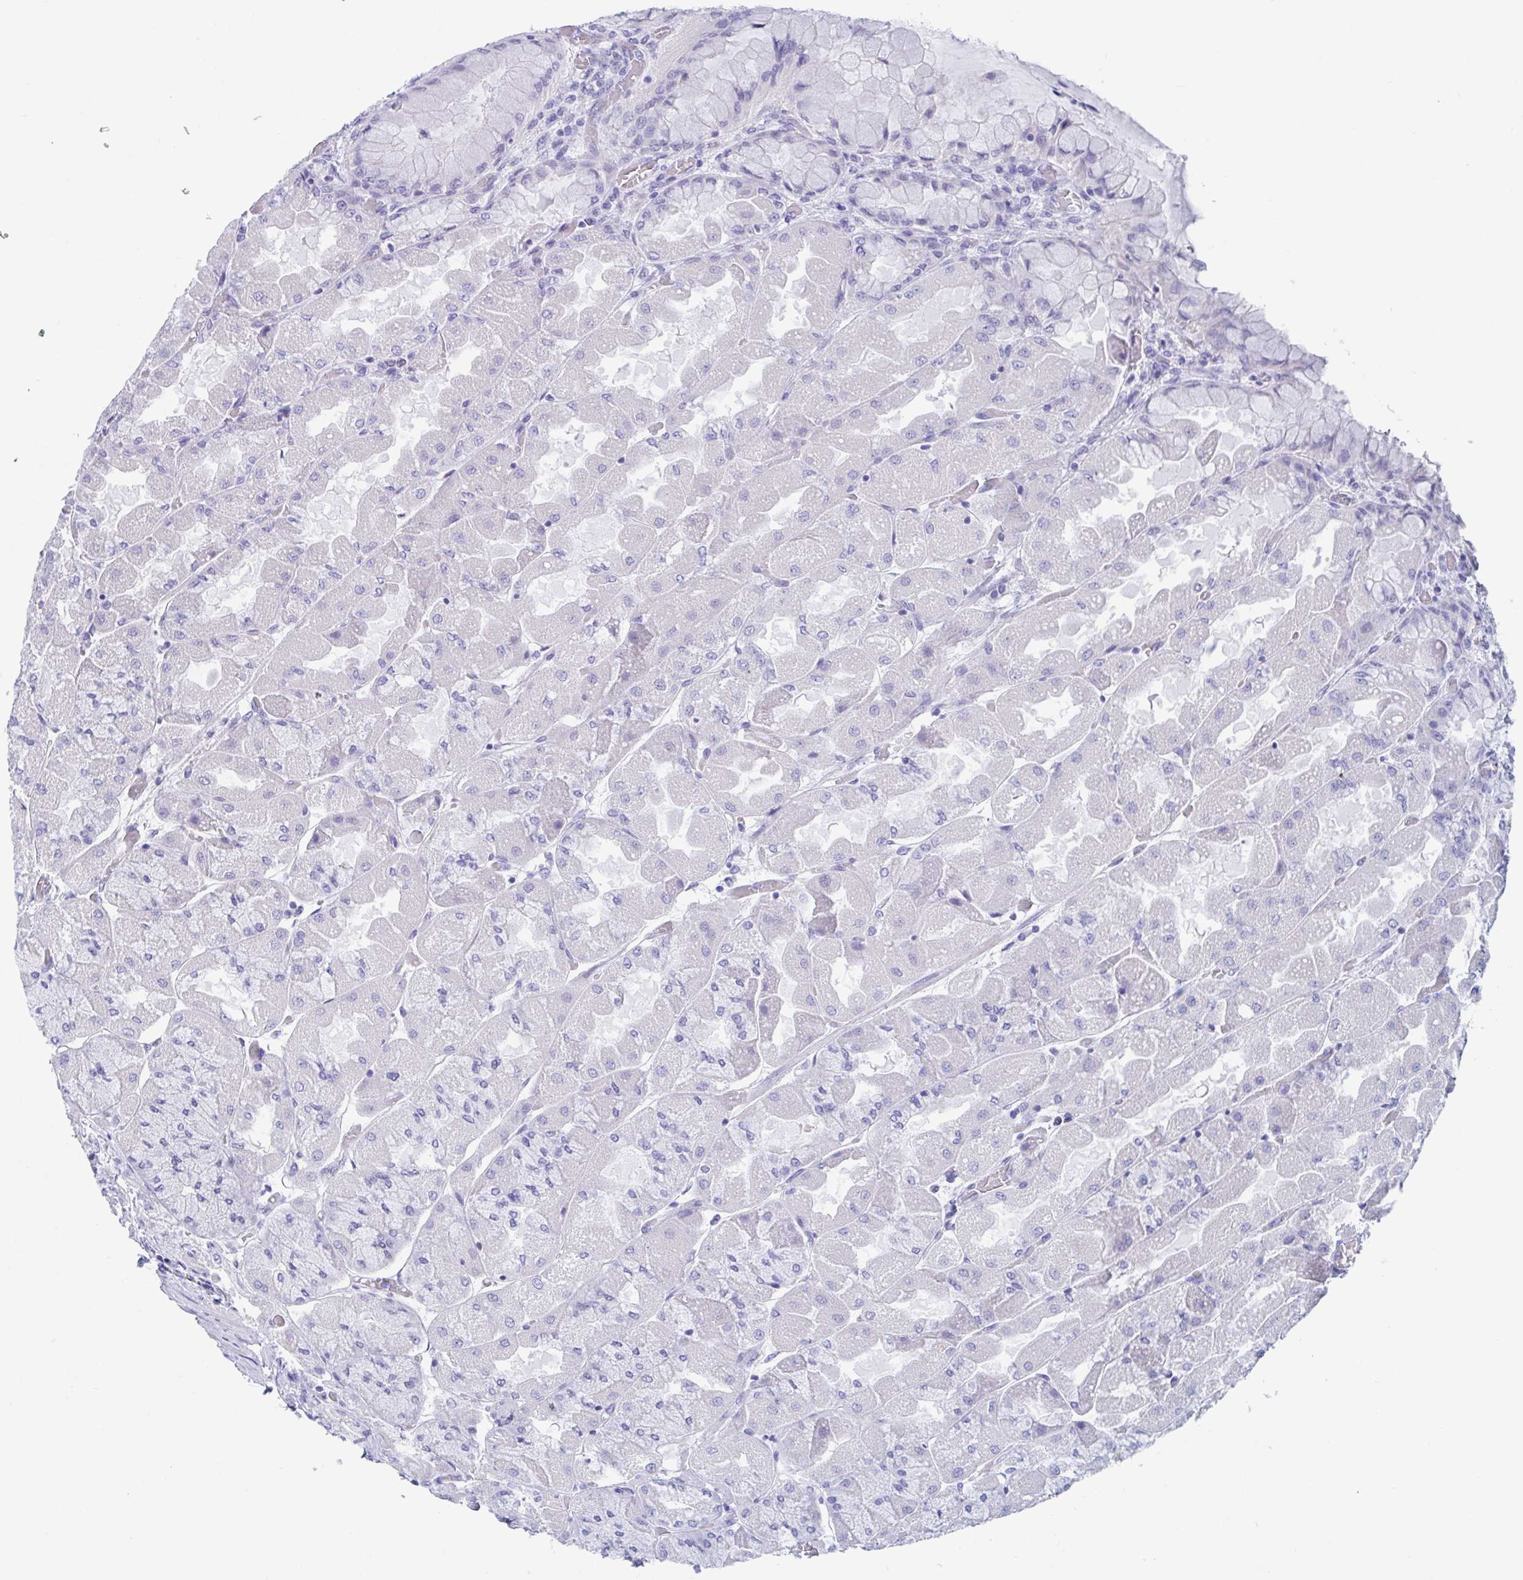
{"staining": {"intensity": "negative", "quantity": "none", "location": "none"}, "tissue": "stomach", "cell_type": "Glandular cells", "image_type": "normal", "snomed": [{"axis": "morphology", "description": "Normal tissue, NOS"}, {"axis": "topography", "description": "Stomach"}], "caption": "IHC image of benign human stomach stained for a protein (brown), which shows no expression in glandular cells.", "gene": "ZPBP", "patient": {"sex": "female", "age": 61}}